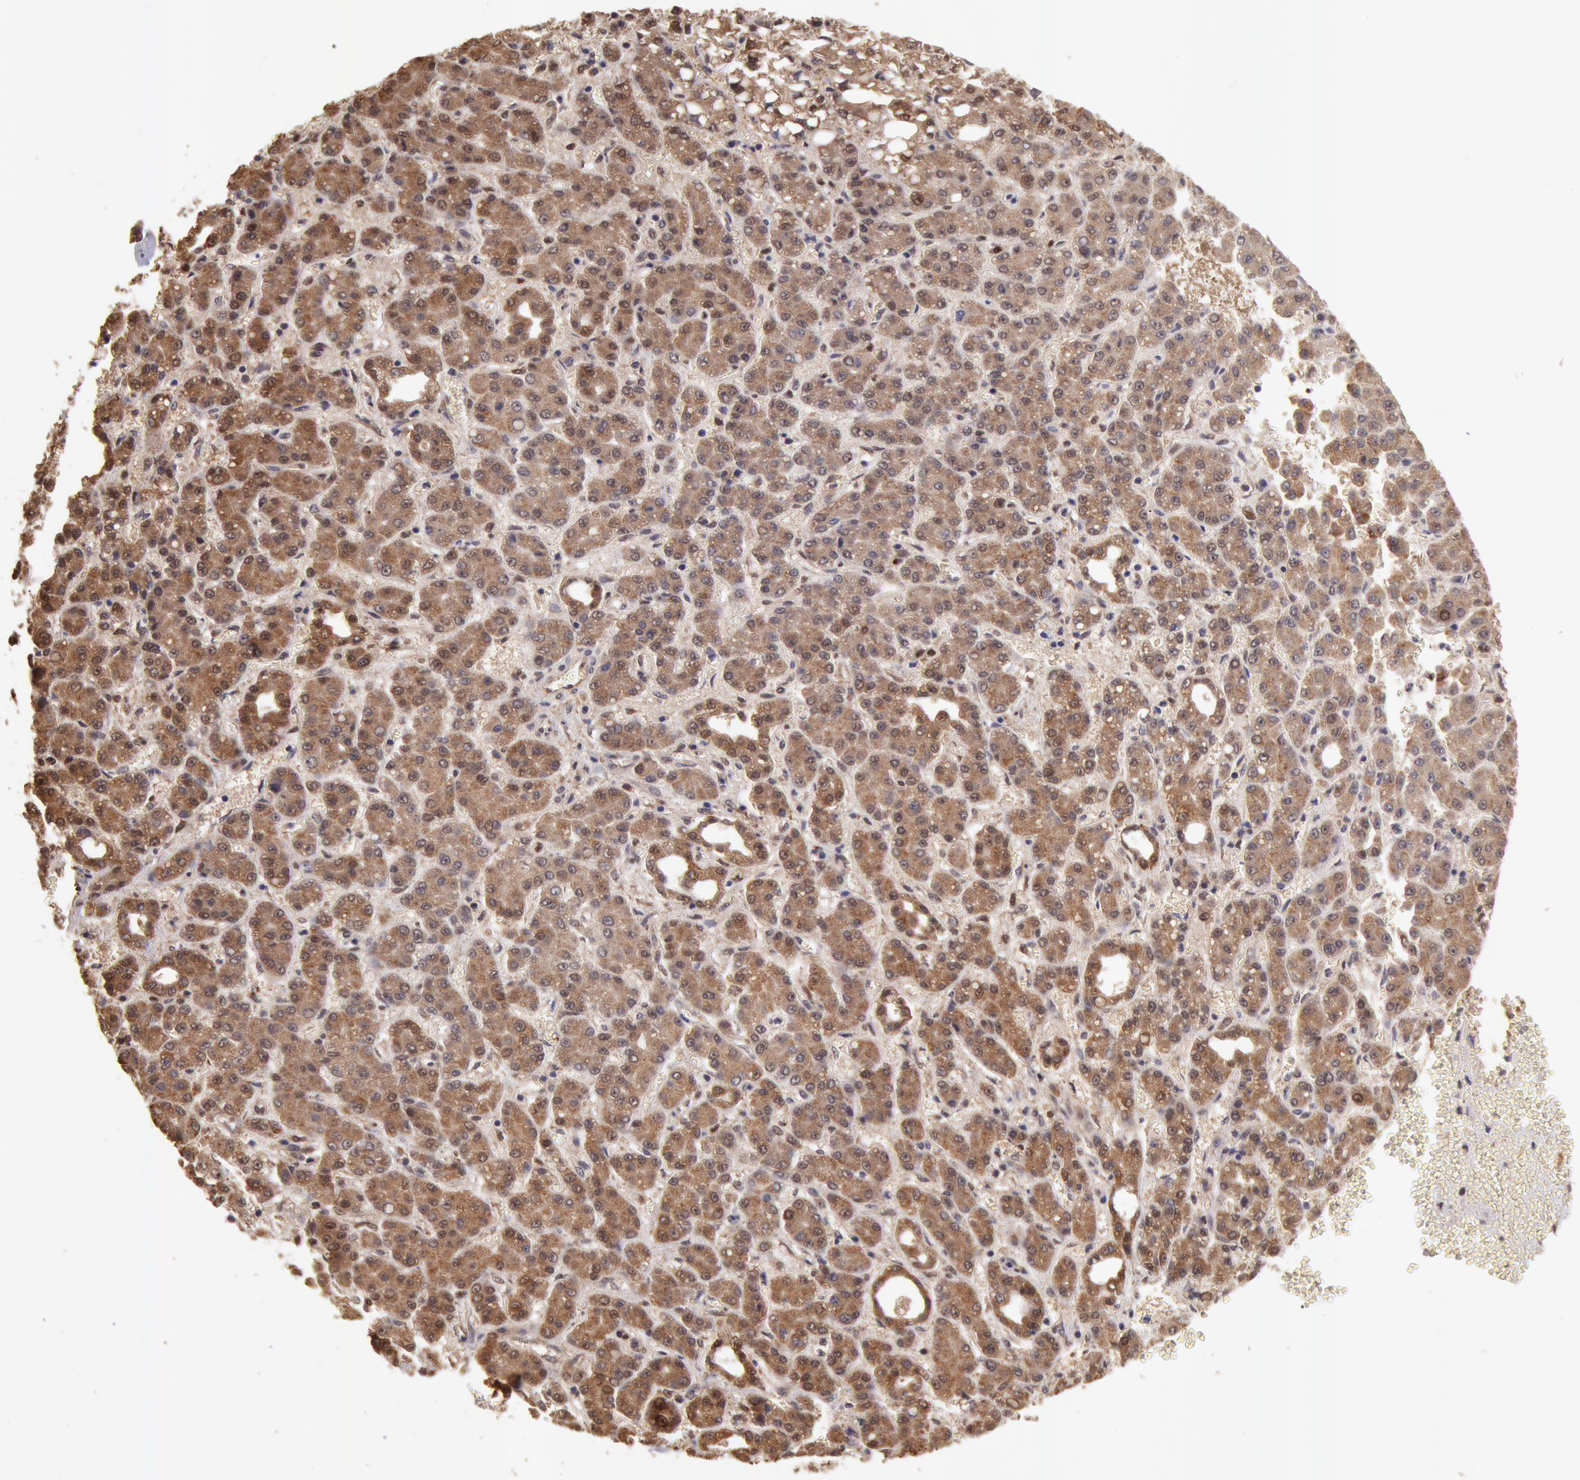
{"staining": {"intensity": "moderate", "quantity": ">75%", "location": "cytoplasmic/membranous"}, "tissue": "liver cancer", "cell_type": "Tumor cells", "image_type": "cancer", "snomed": [{"axis": "morphology", "description": "Carcinoma, Hepatocellular, NOS"}, {"axis": "topography", "description": "Liver"}], "caption": "A histopathology image showing moderate cytoplasmic/membranous positivity in about >75% of tumor cells in liver hepatocellular carcinoma, as visualized by brown immunohistochemical staining.", "gene": "COMT", "patient": {"sex": "male", "age": 69}}